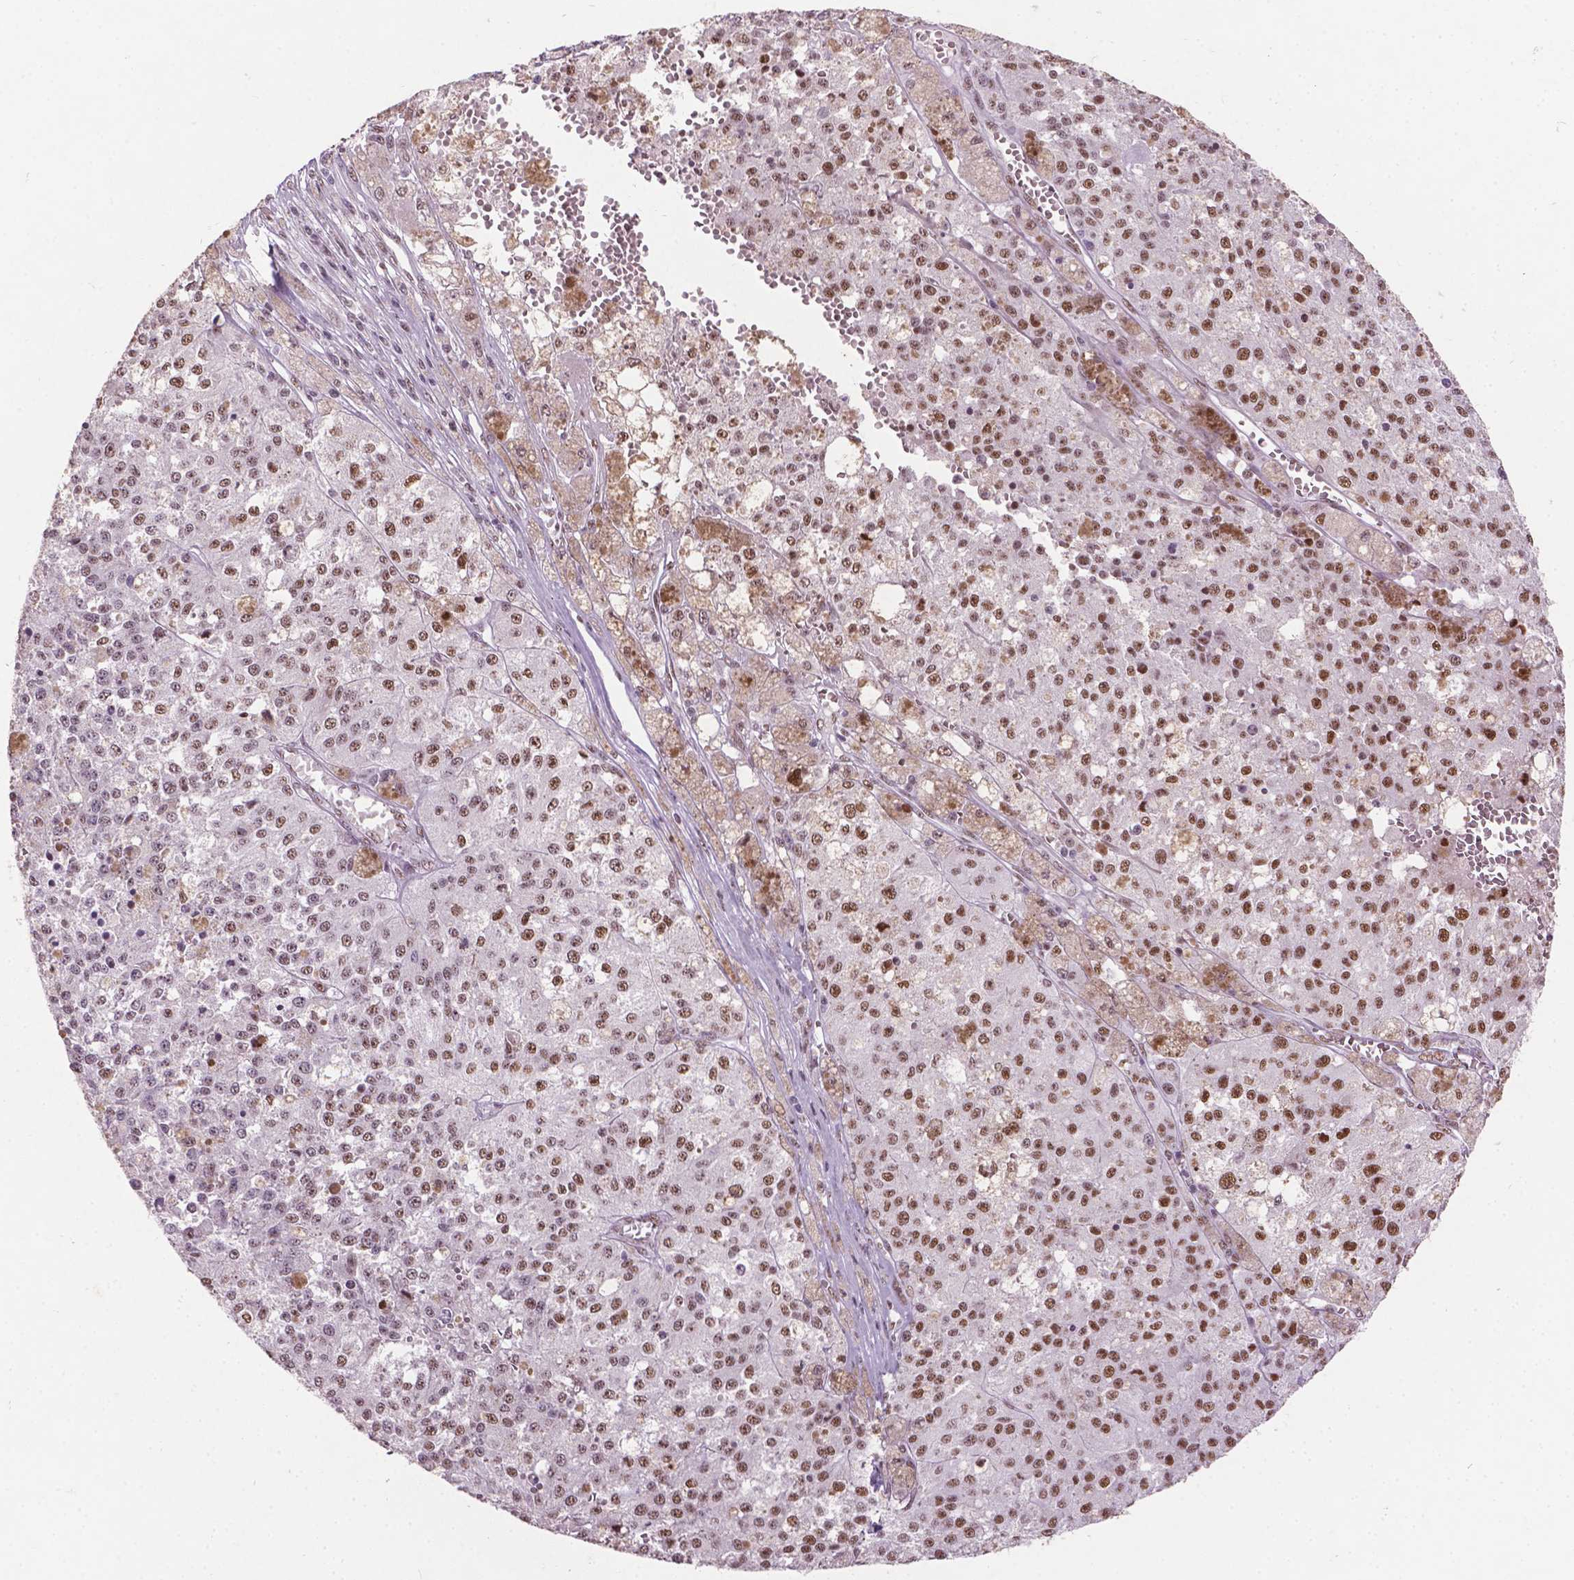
{"staining": {"intensity": "moderate", "quantity": ">75%", "location": "nuclear"}, "tissue": "melanoma", "cell_type": "Tumor cells", "image_type": "cancer", "snomed": [{"axis": "morphology", "description": "Malignant melanoma, Metastatic site"}, {"axis": "topography", "description": "Lymph node"}], "caption": "DAB (3,3'-diaminobenzidine) immunohistochemical staining of malignant melanoma (metastatic site) demonstrates moderate nuclear protein positivity in approximately >75% of tumor cells.", "gene": "COIL", "patient": {"sex": "female", "age": 64}}